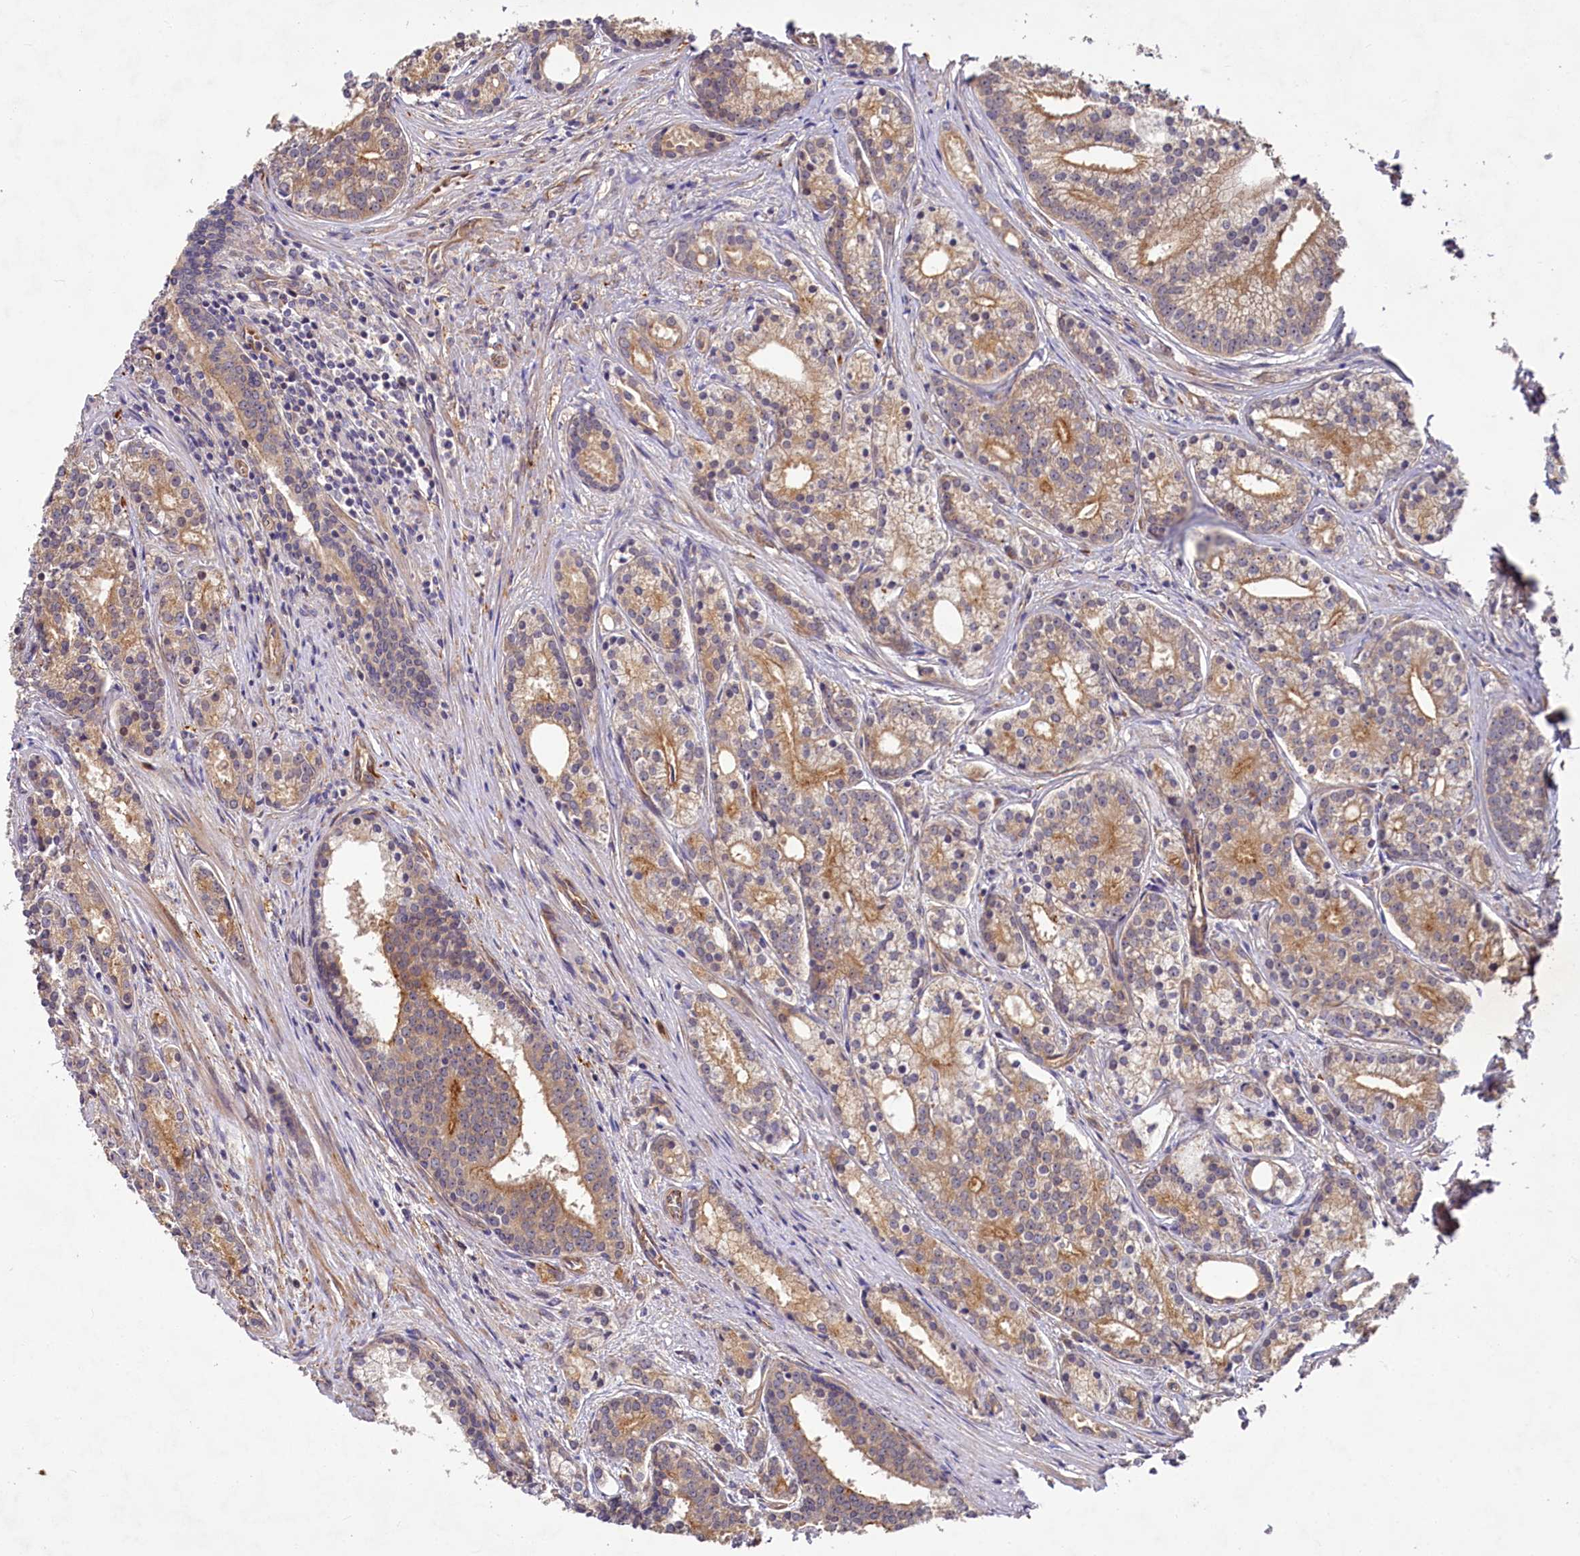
{"staining": {"intensity": "moderate", "quantity": ">75%", "location": "cytoplasmic/membranous"}, "tissue": "prostate cancer", "cell_type": "Tumor cells", "image_type": "cancer", "snomed": [{"axis": "morphology", "description": "Adenocarcinoma, Low grade"}, {"axis": "topography", "description": "Prostate"}], "caption": "Tumor cells show moderate cytoplasmic/membranous expression in approximately >75% of cells in prostate cancer.", "gene": "PKN2", "patient": {"sex": "male", "age": 71}}